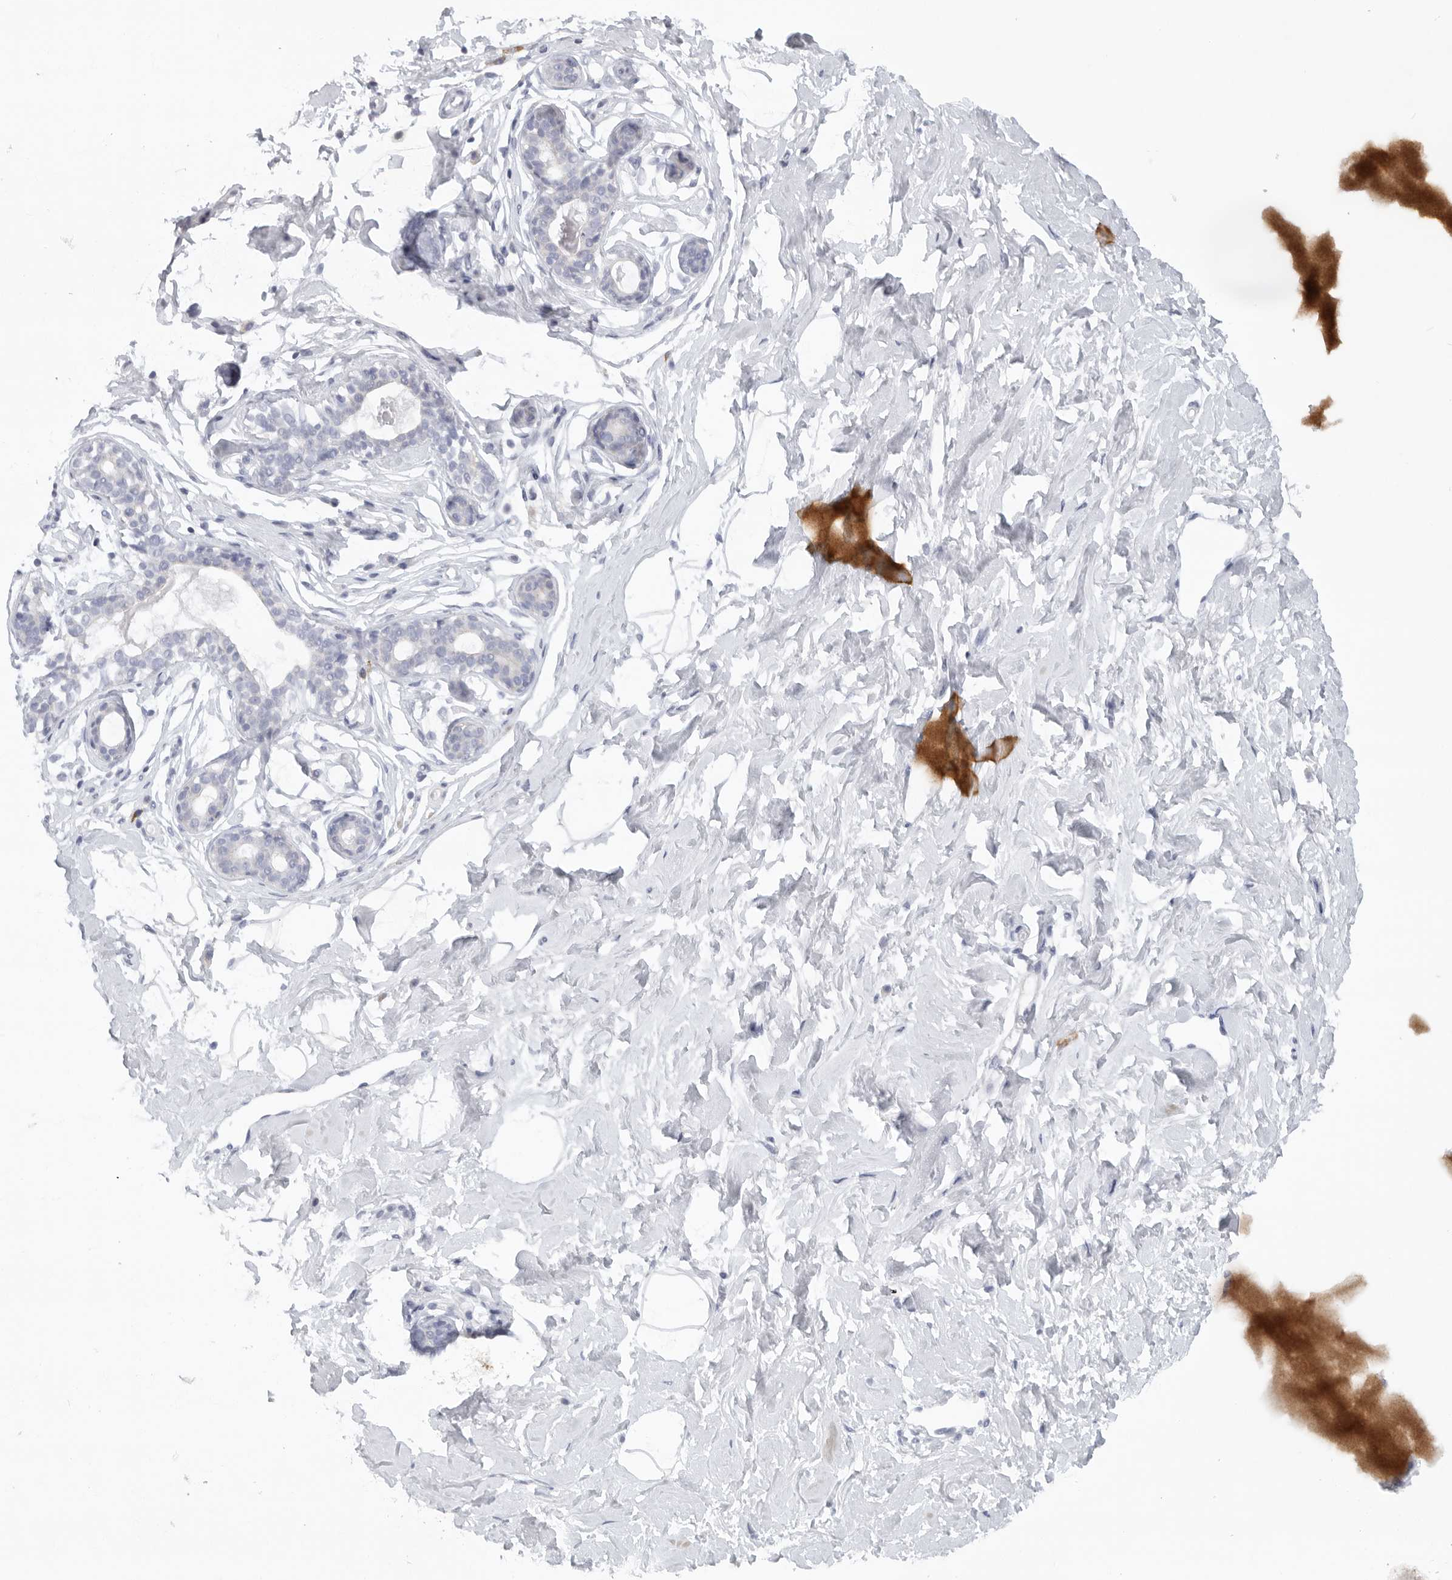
{"staining": {"intensity": "negative", "quantity": "none", "location": "none"}, "tissue": "breast", "cell_type": "Adipocytes", "image_type": "normal", "snomed": [{"axis": "morphology", "description": "Normal tissue, NOS"}, {"axis": "morphology", "description": "Adenoma, NOS"}, {"axis": "topography", "description": "Breast"}], "caption": "Immunohistochemistry (IHC) photomicrograph of benign breast: breast stained with DAB (3,3'-diaminobenzidine) exhibits no significant protein expression in adipocytes.", "gene": "TMEM69", "patient": {"sex": "female", "age": 23}}